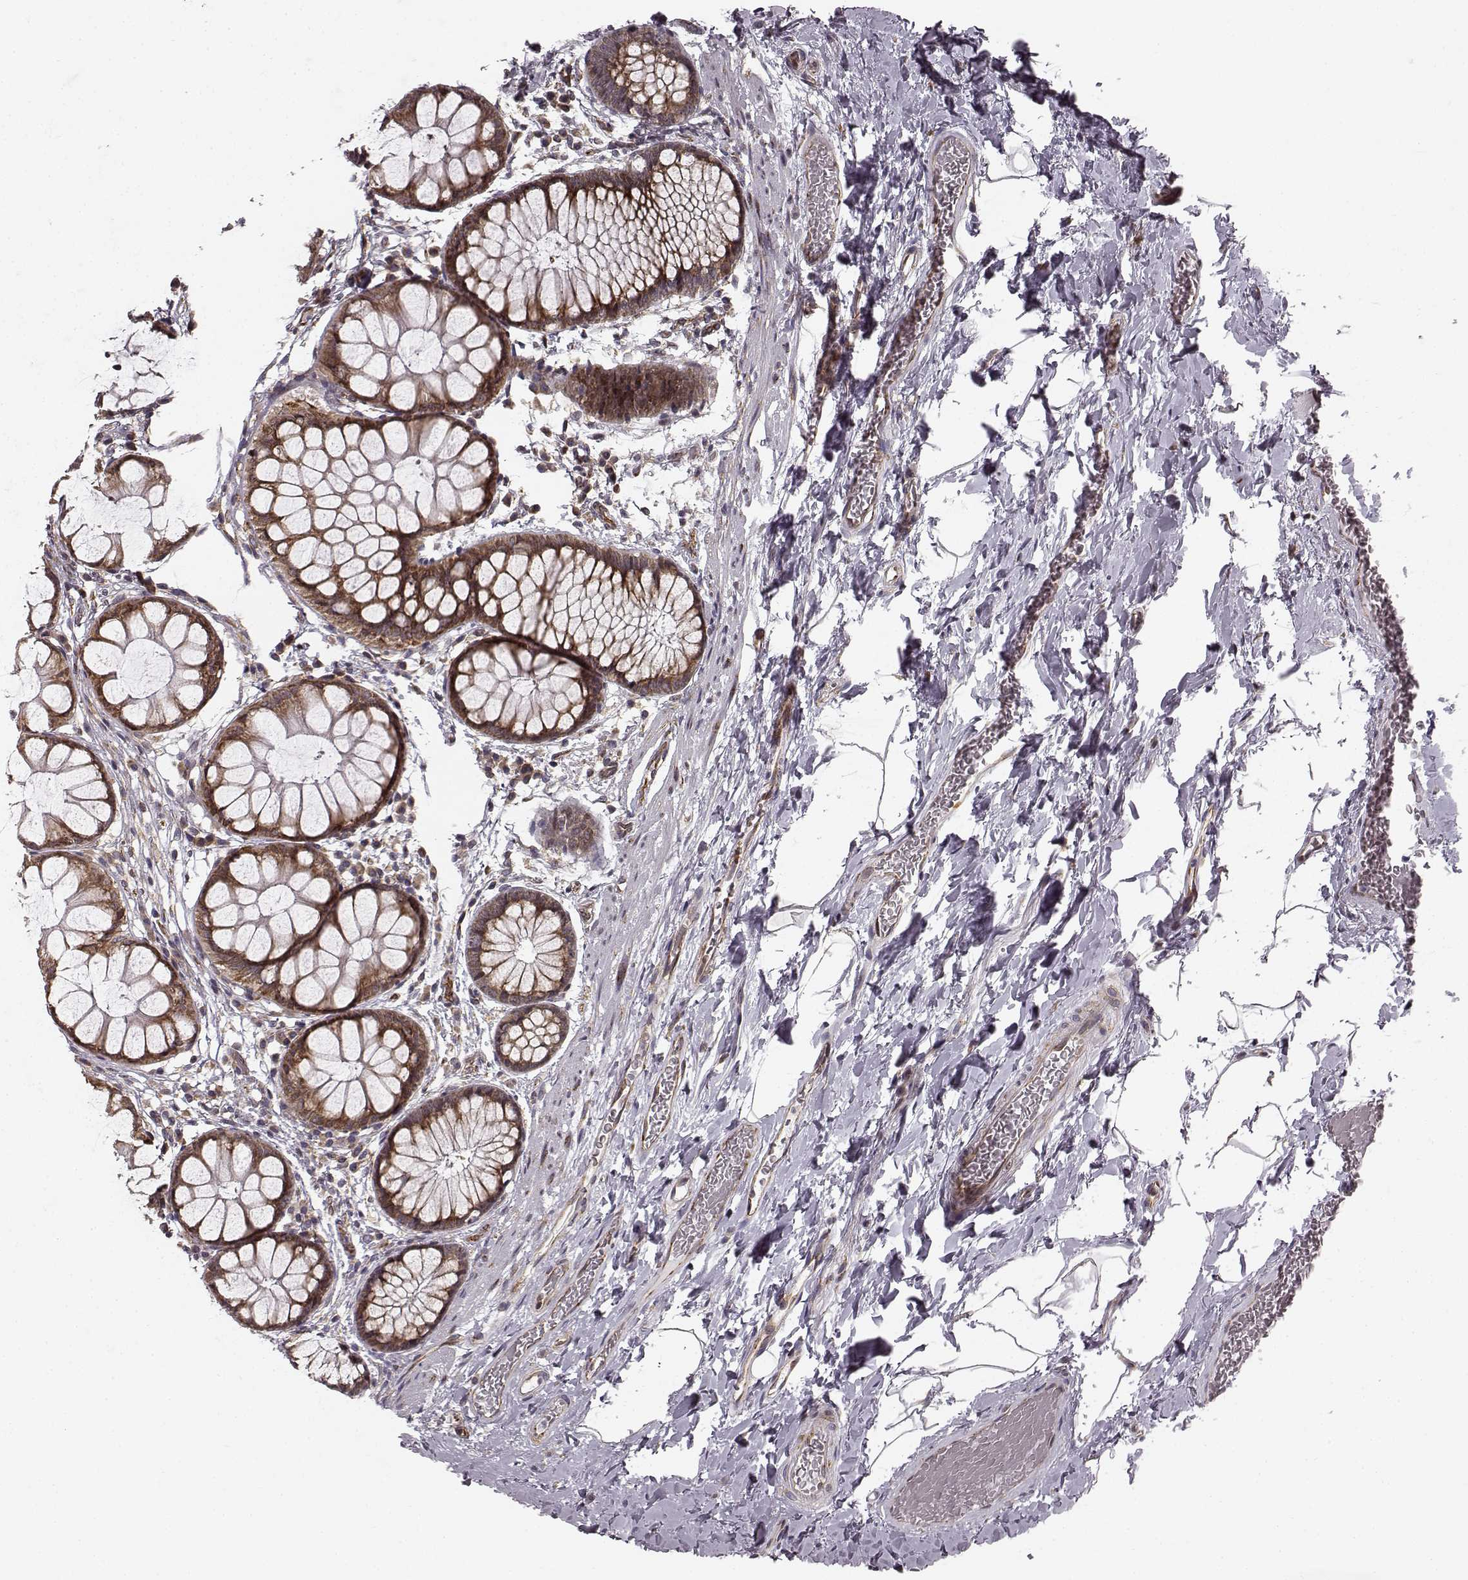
{"staining": {"intensity": "strong", "quantity": "25%-75%", "location": "cytoplasmic/membranous"}, "tissue": "rectum", "cell_type": "Glandular cells", "image_type": "normal", "snomed": [{"axis": "morphology", "description": "Normal tissue, NOS"}, {"axis": "topography", "description": "Rectum"}], "caption": "Benign rectum reveals strong cytoplasmic/membranous positivity in about 25%-75% of glandular cells (Brightfield microscopy of DAB IHC at high magnification)..", "gene": "TMEM14A", "patient": {"sex": "female", "age": 62}}